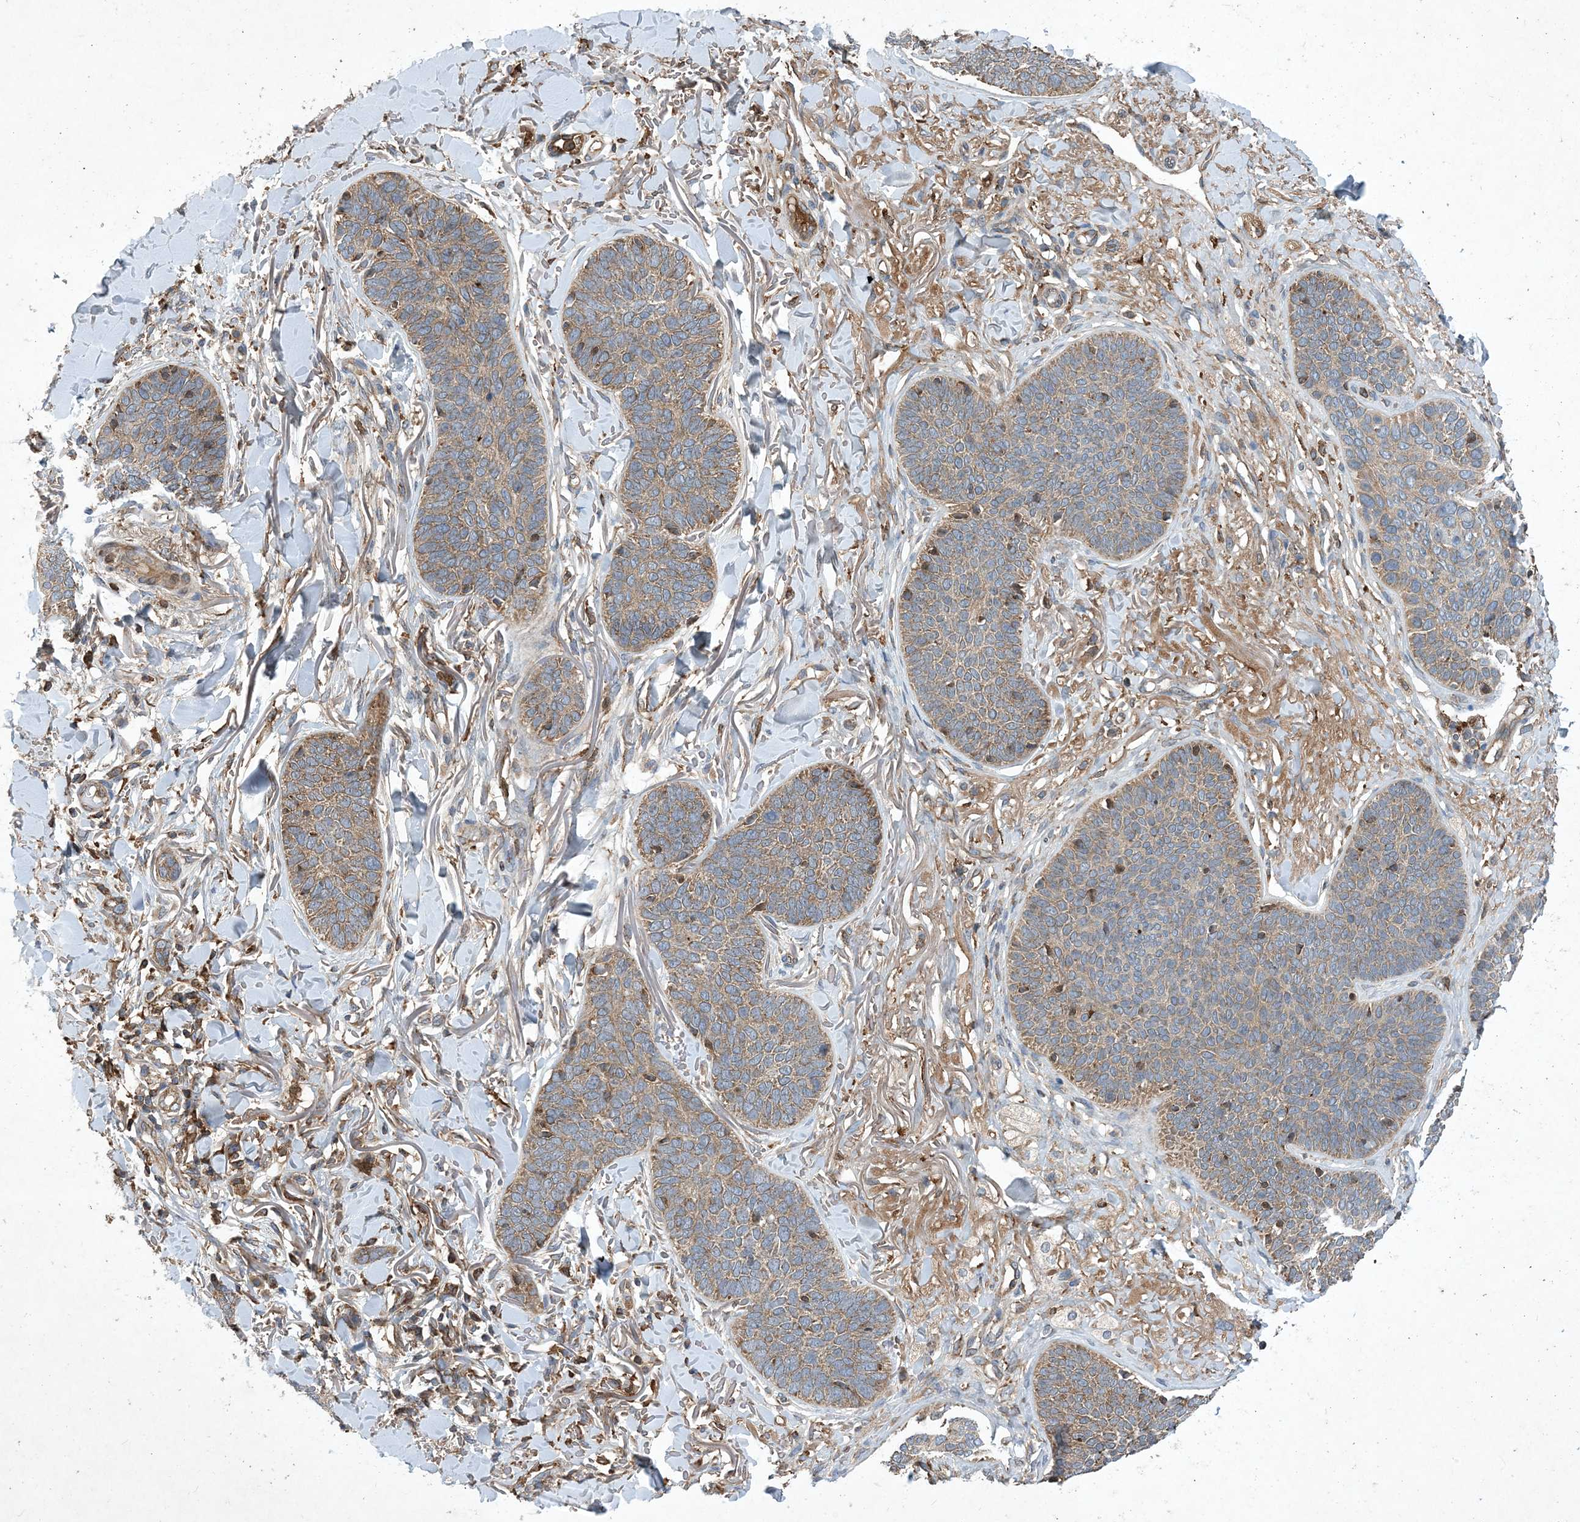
{"staining": {"intensity": "moderate", "quantity": ">75%", "location": "cytoplasmic/membranous"}, "tissue": "skin cancer", "cell_type": "Tumor cells", "image_type": "cancer", "snomed": [{"axis": "morphology", "description": "Basal cell carcinoma"}, {"axis": "topography", "description": "Skin"}], "caption": "Tumor cells show medium levels of moderate cytoplasmic/membranous staining in about >75% of cells in skin basal cell carcinoma.", "gene": "STK19", "patient": {"sex": "male", "age": 85}}